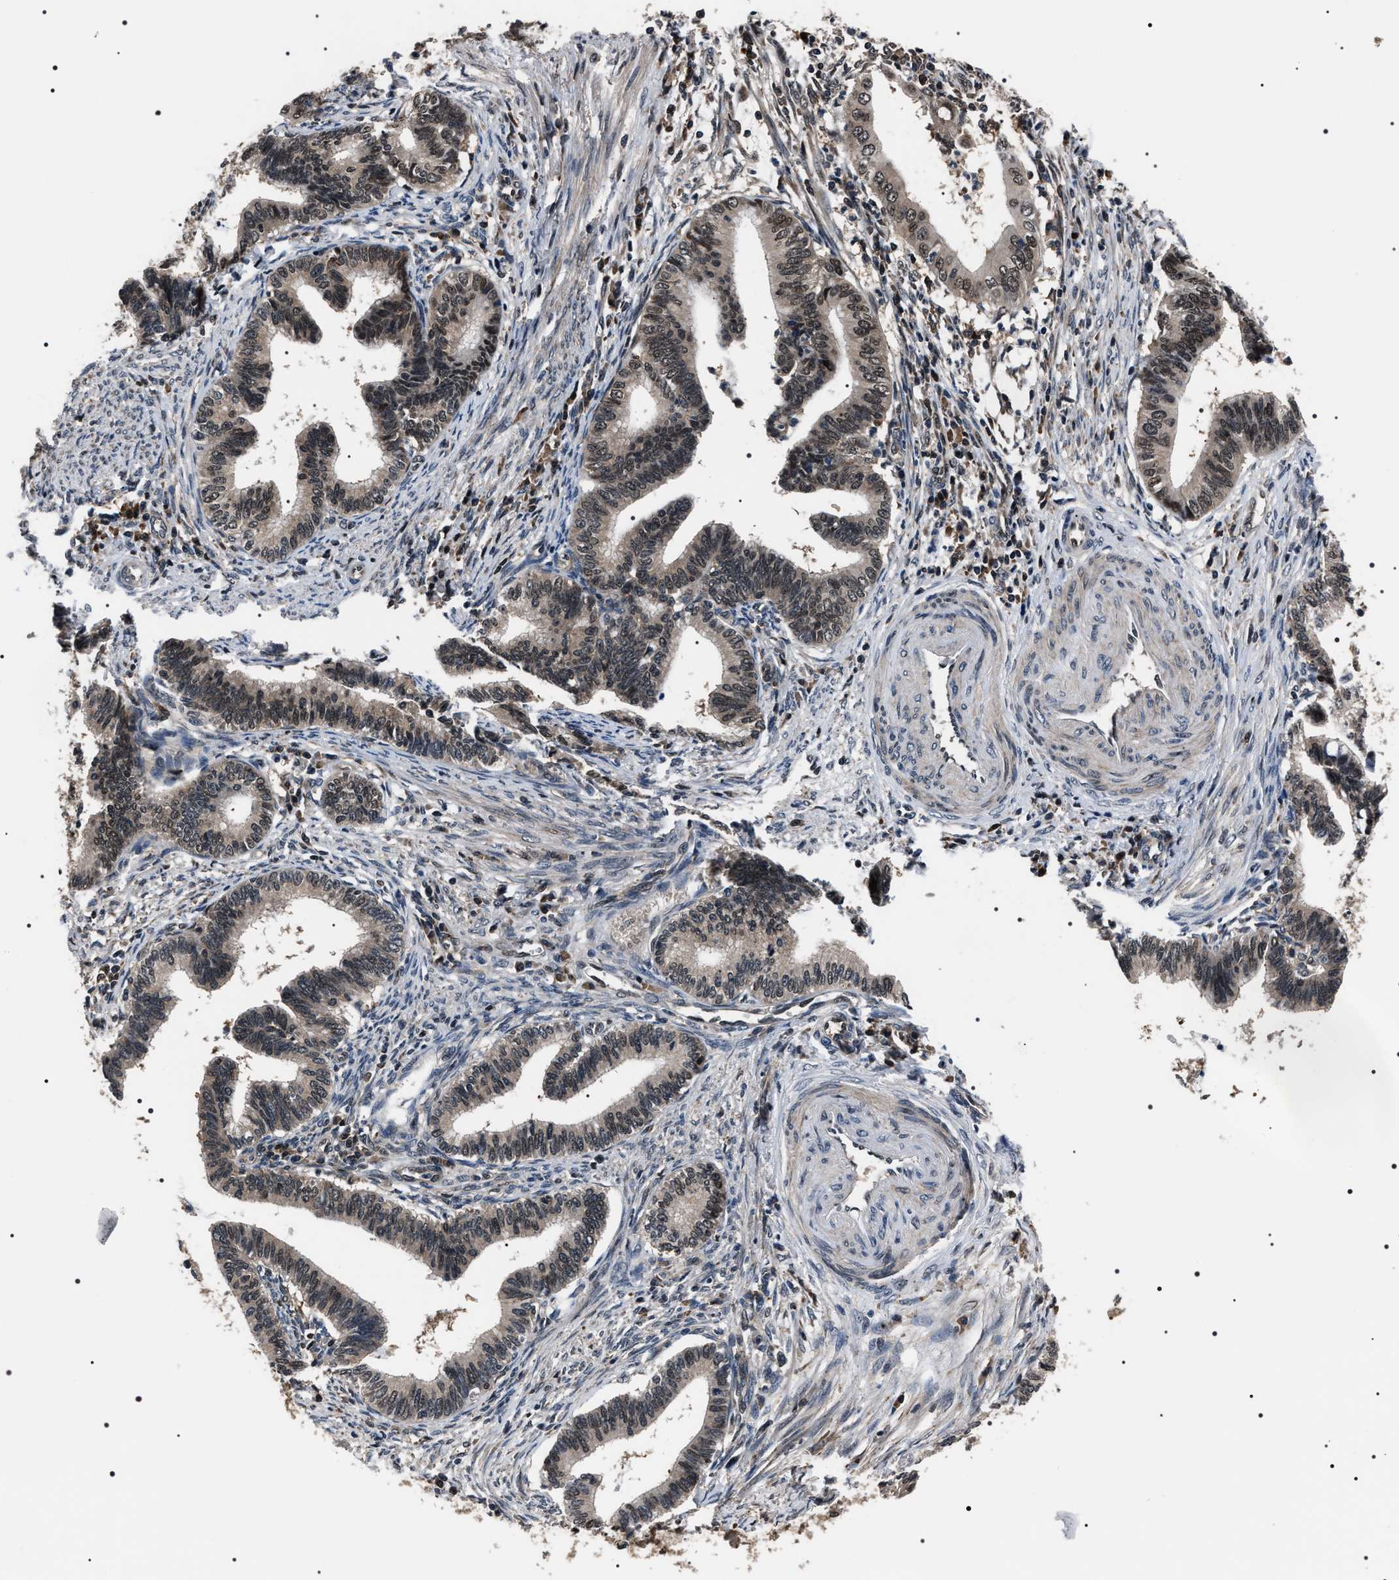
{"staining": {"intensity": "weak", "quantity": ">75%", "location": "cytoplasmic/membranous,nuclear"}, "tissue": "cervical cancer", "cell_type": "Tumor cells", "image_type": "cancer", "snomed": [{"axis": "morphology", "description": "Adenocarcinoma, NOS"}, {"axis": "topography", "description": "Cervix"}], "caption": "Weak cytoplasmic/membranous and nuclear staining for a protein is seen in approximately >75% of tumor cells of adenocarcinoma (cervical) using immunohistochemistry (IHC).", "gene": "SIPA1", "patient": {"sex": "female", "age": 36}}